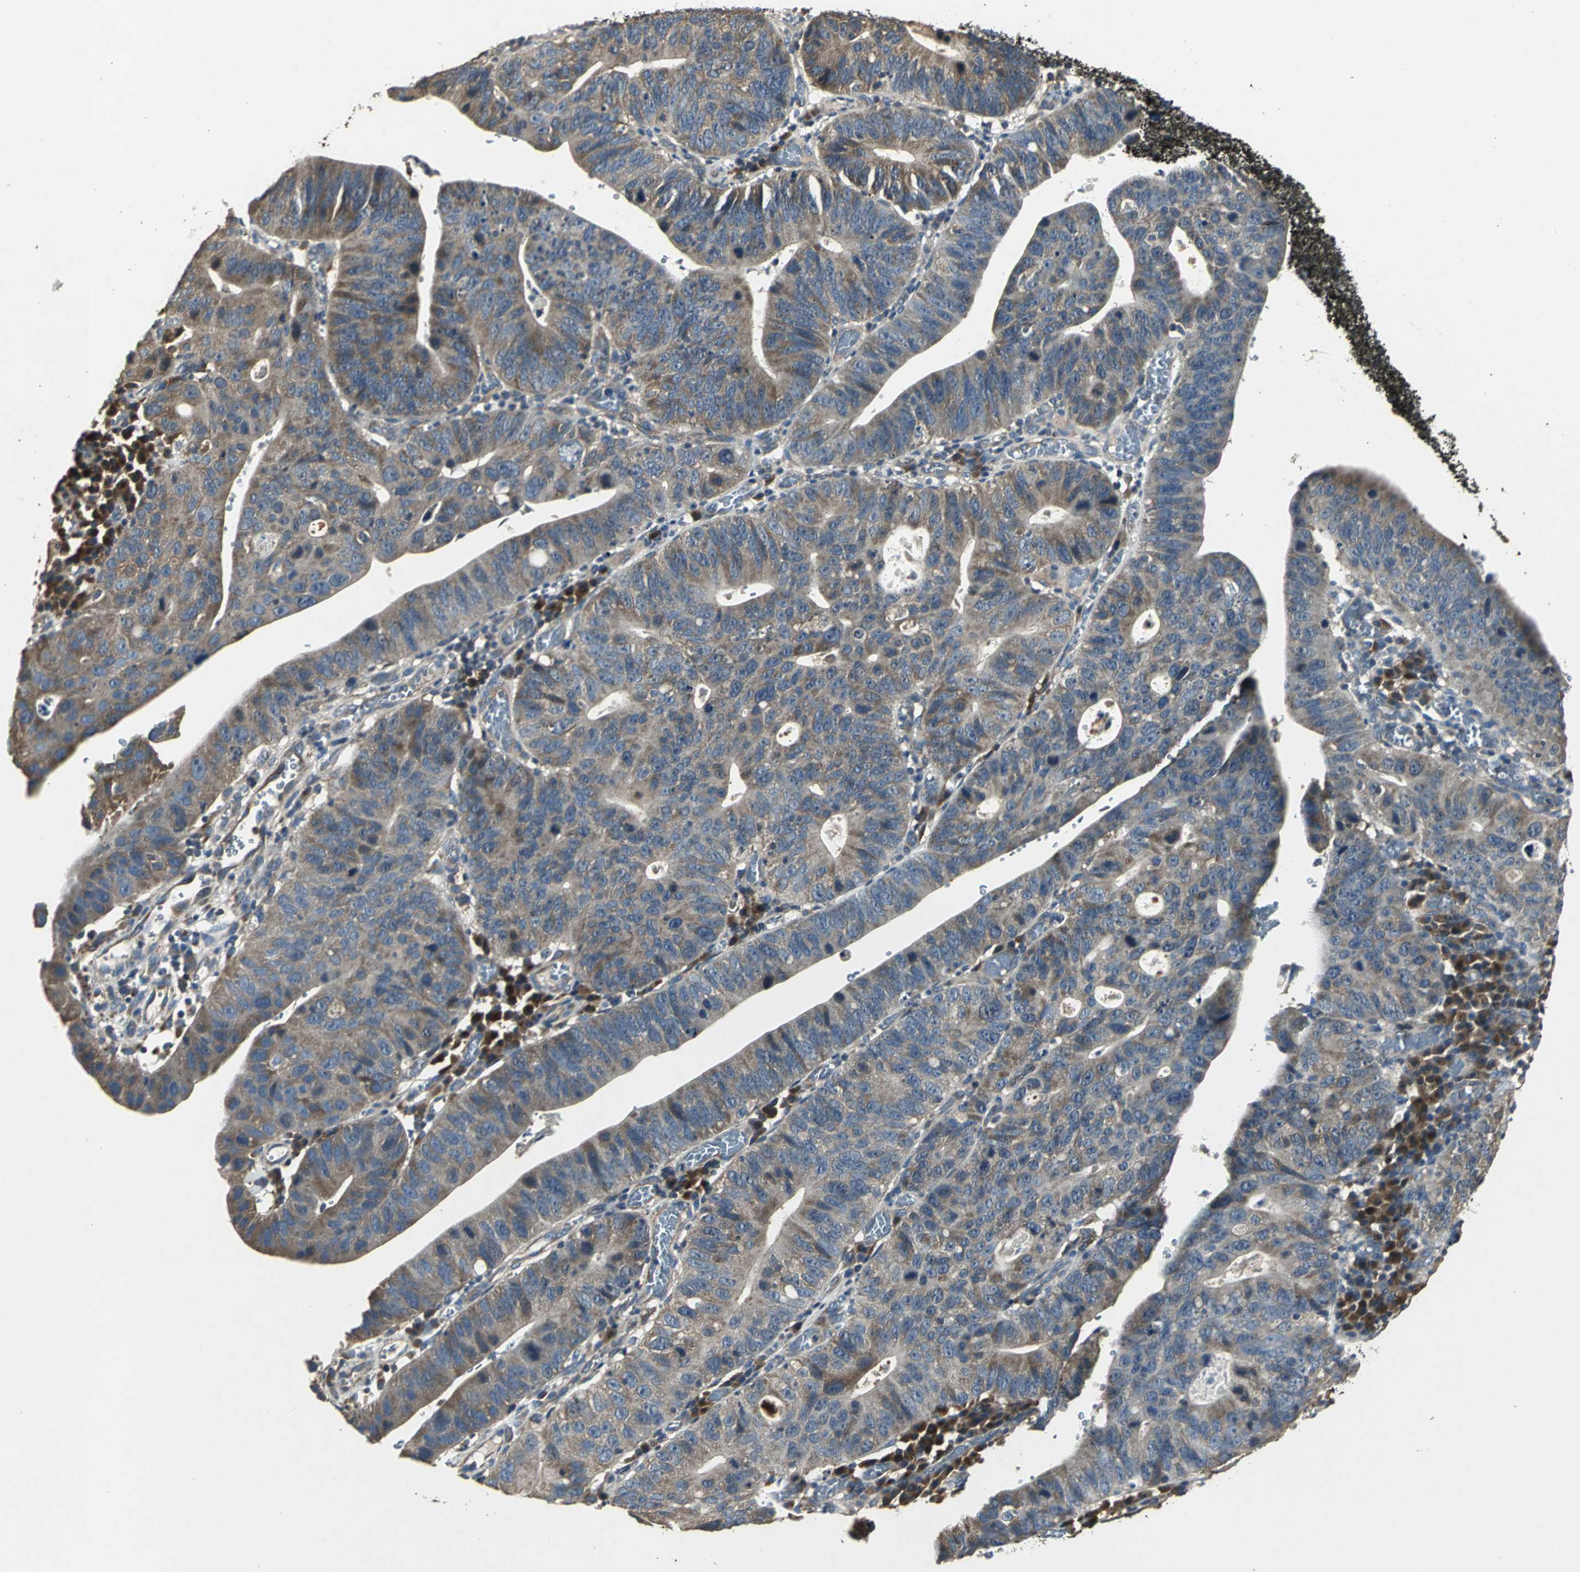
{"staining": {"intensity": "weak", "quantity": ">75%", "location": "cytoplasmic/membranous"}, "tissue": "stomach cancer", "cell_type": "Tumor cells", "image_type": "cancer", "snomed": [{"axis": "morphology", "description": "Adenocarcinoma, NOS"}, {"axis": "topography", "description": "Stomach"}], "caption": "Immunohistochemical staining of human stomach cancer (adenocarcinoma) reveals low levels of weak cytoplasmic/membranous protein expression in approximately >75% of tumor cells.", "gene": "IRF3", "patient": {"sex": "male", "age": 59}}